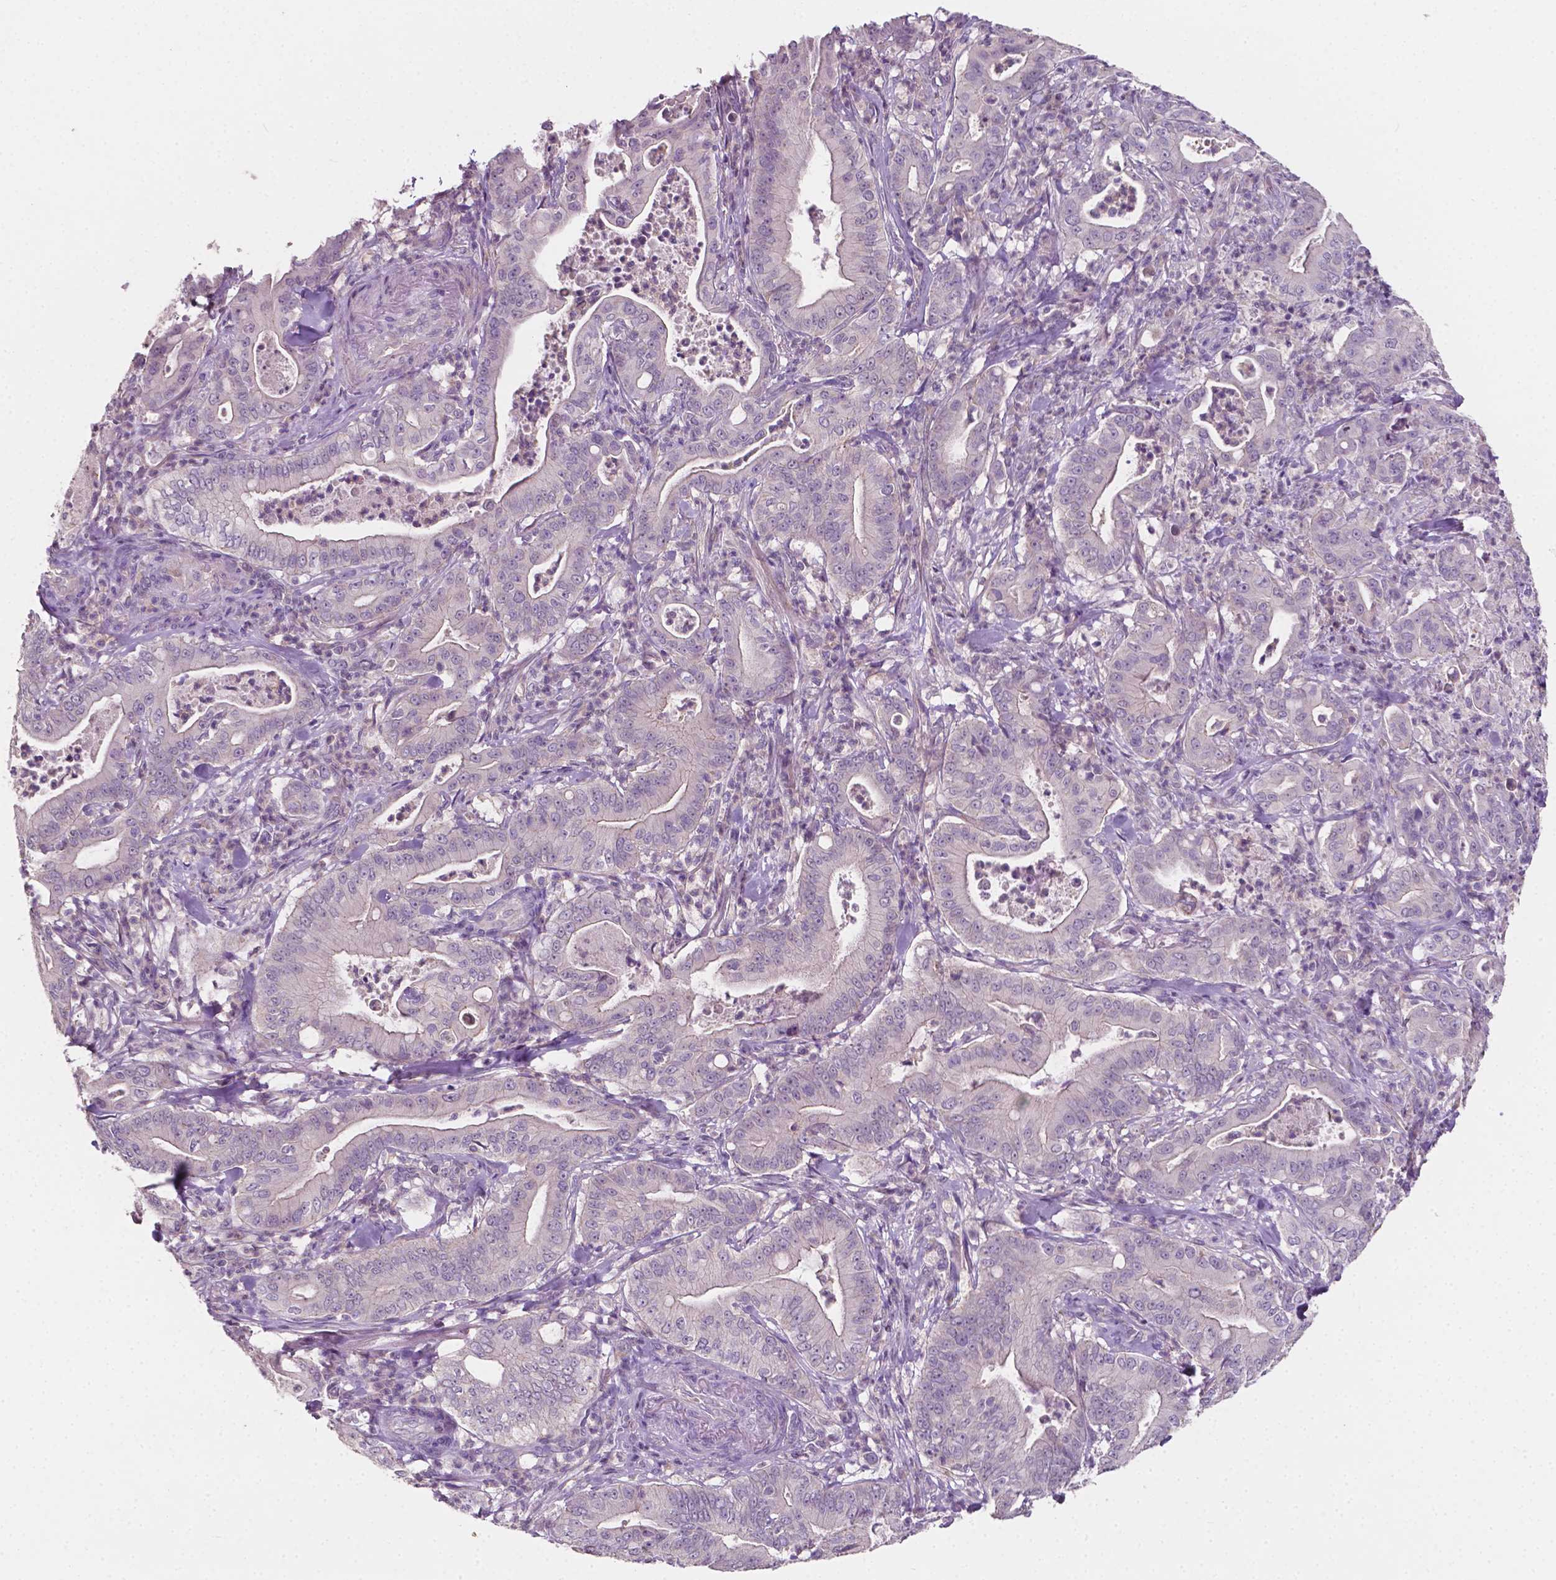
{"staining": {"intensity": "negative", "quantity": "none", "location": "none"}, "tissue": "pancreatic cancer", "cell_type": "Tumor cells", "image_type": "cancer", "snomed": [{"axis": "morphology", "description": "Adenocarcinoma, NOS"}, {"axis": "topography", "description": "Pancreas"}], "caption": "Tumor cells are negative for brown protein staining in pancreatic cancer (adenocarcinoma).", "gene": "EGFR", "patient": {"sex": "male", "age": 71}}